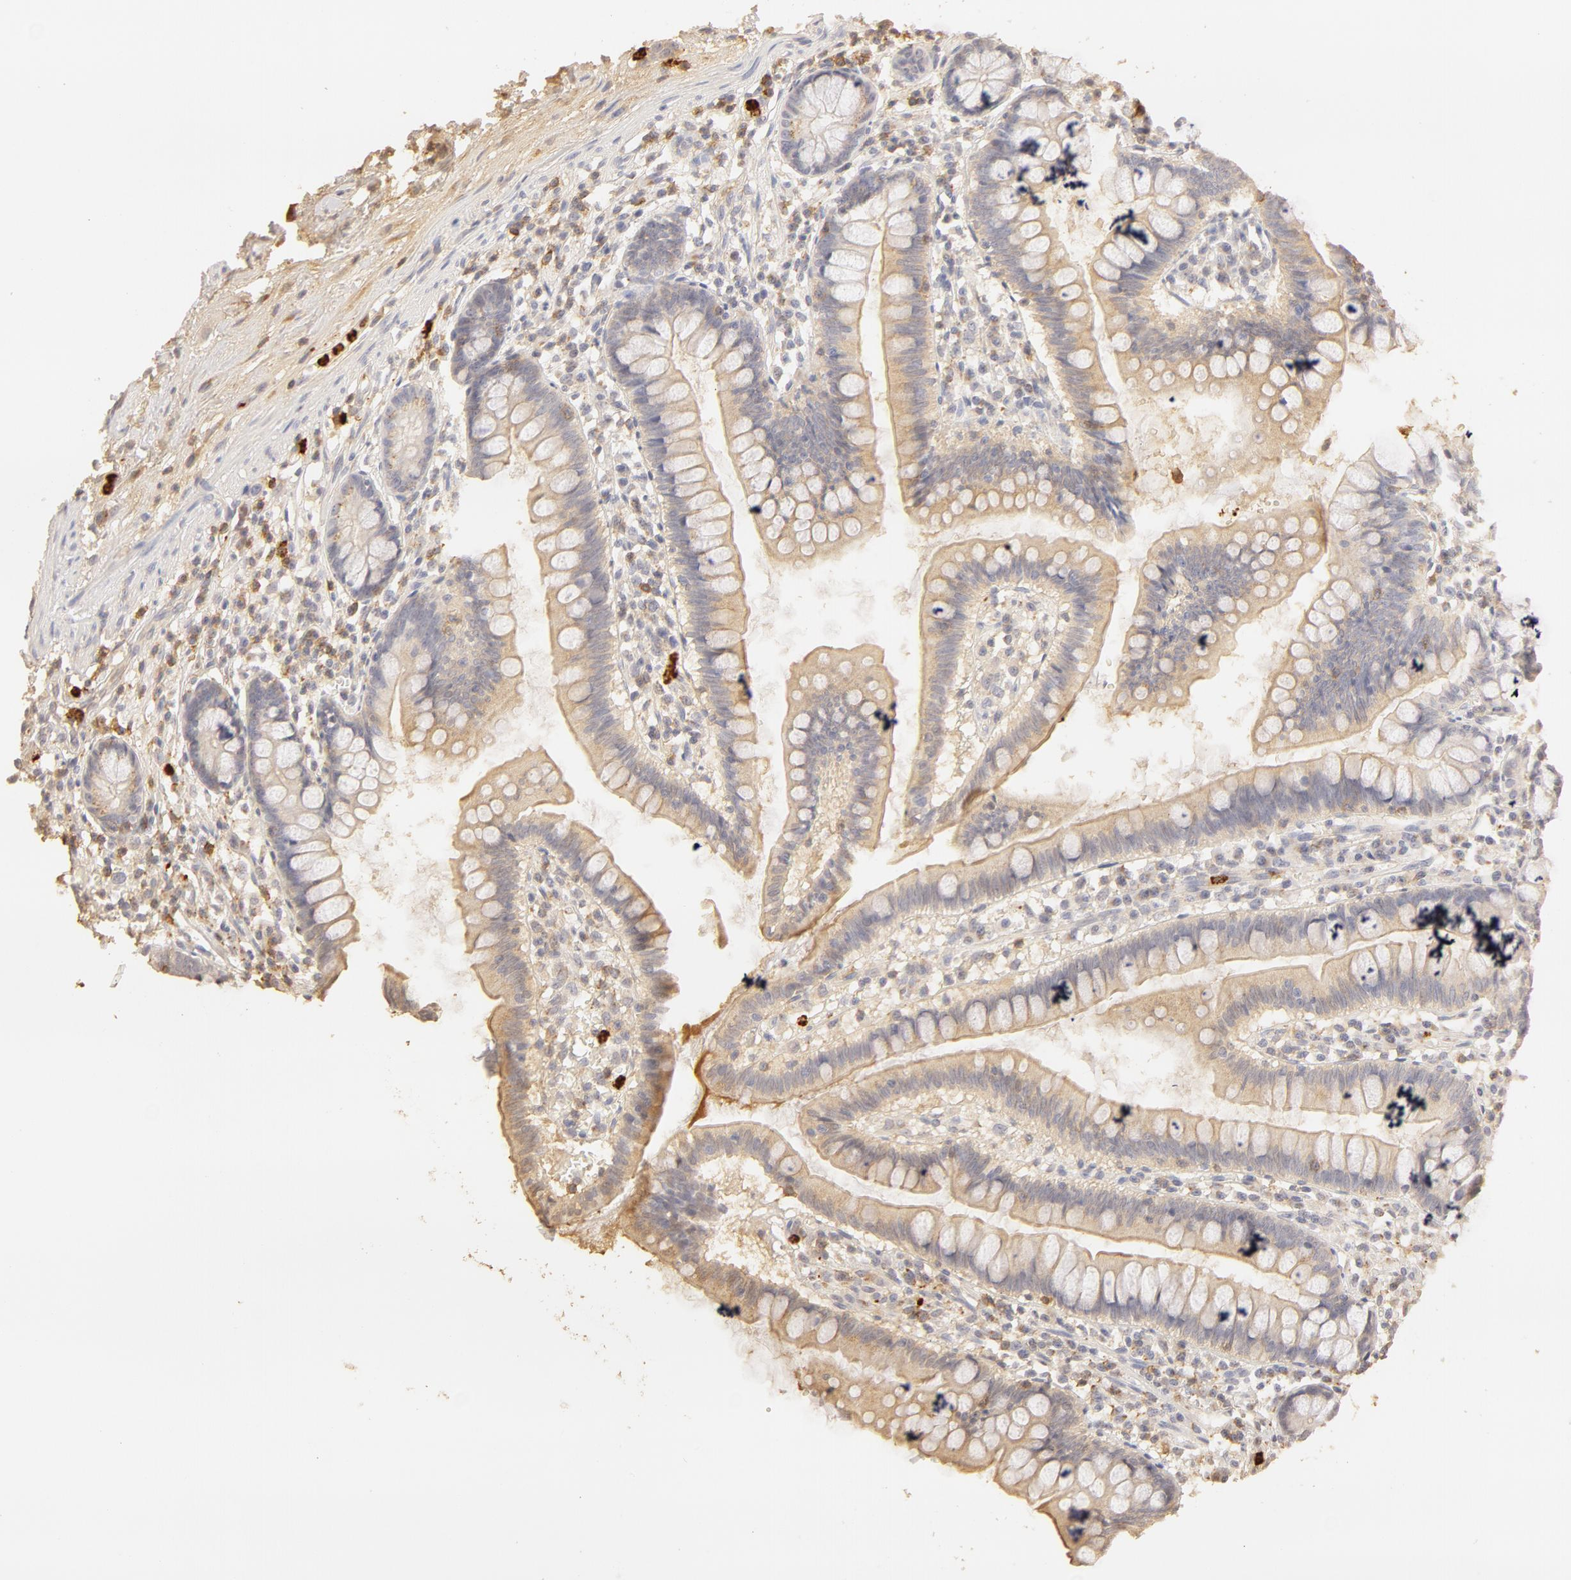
{"staining": {"intensity": "weak", "quantity": ">75%", "location": "cytoplasmic/membranous"}, "tissue": "small intestine", "cell_type": "Glandular cells", "image_type": "normal", "snomed": [{"axis": "morphology", "description": "Normal tissue, NOS"}, {"axis": "topography", "description": "Small intestine"}], "caption": "A brown stain shows weak cytoplasmic/membranous expression of a protein in glandular cells of unremarkable small intestine. (Stains: DAB in brown, nuclei in blue, Microscopy: brightfield microscopy at high magnification).", "gene": "C1R", "patient": {"sex": "female", "age": 51}}